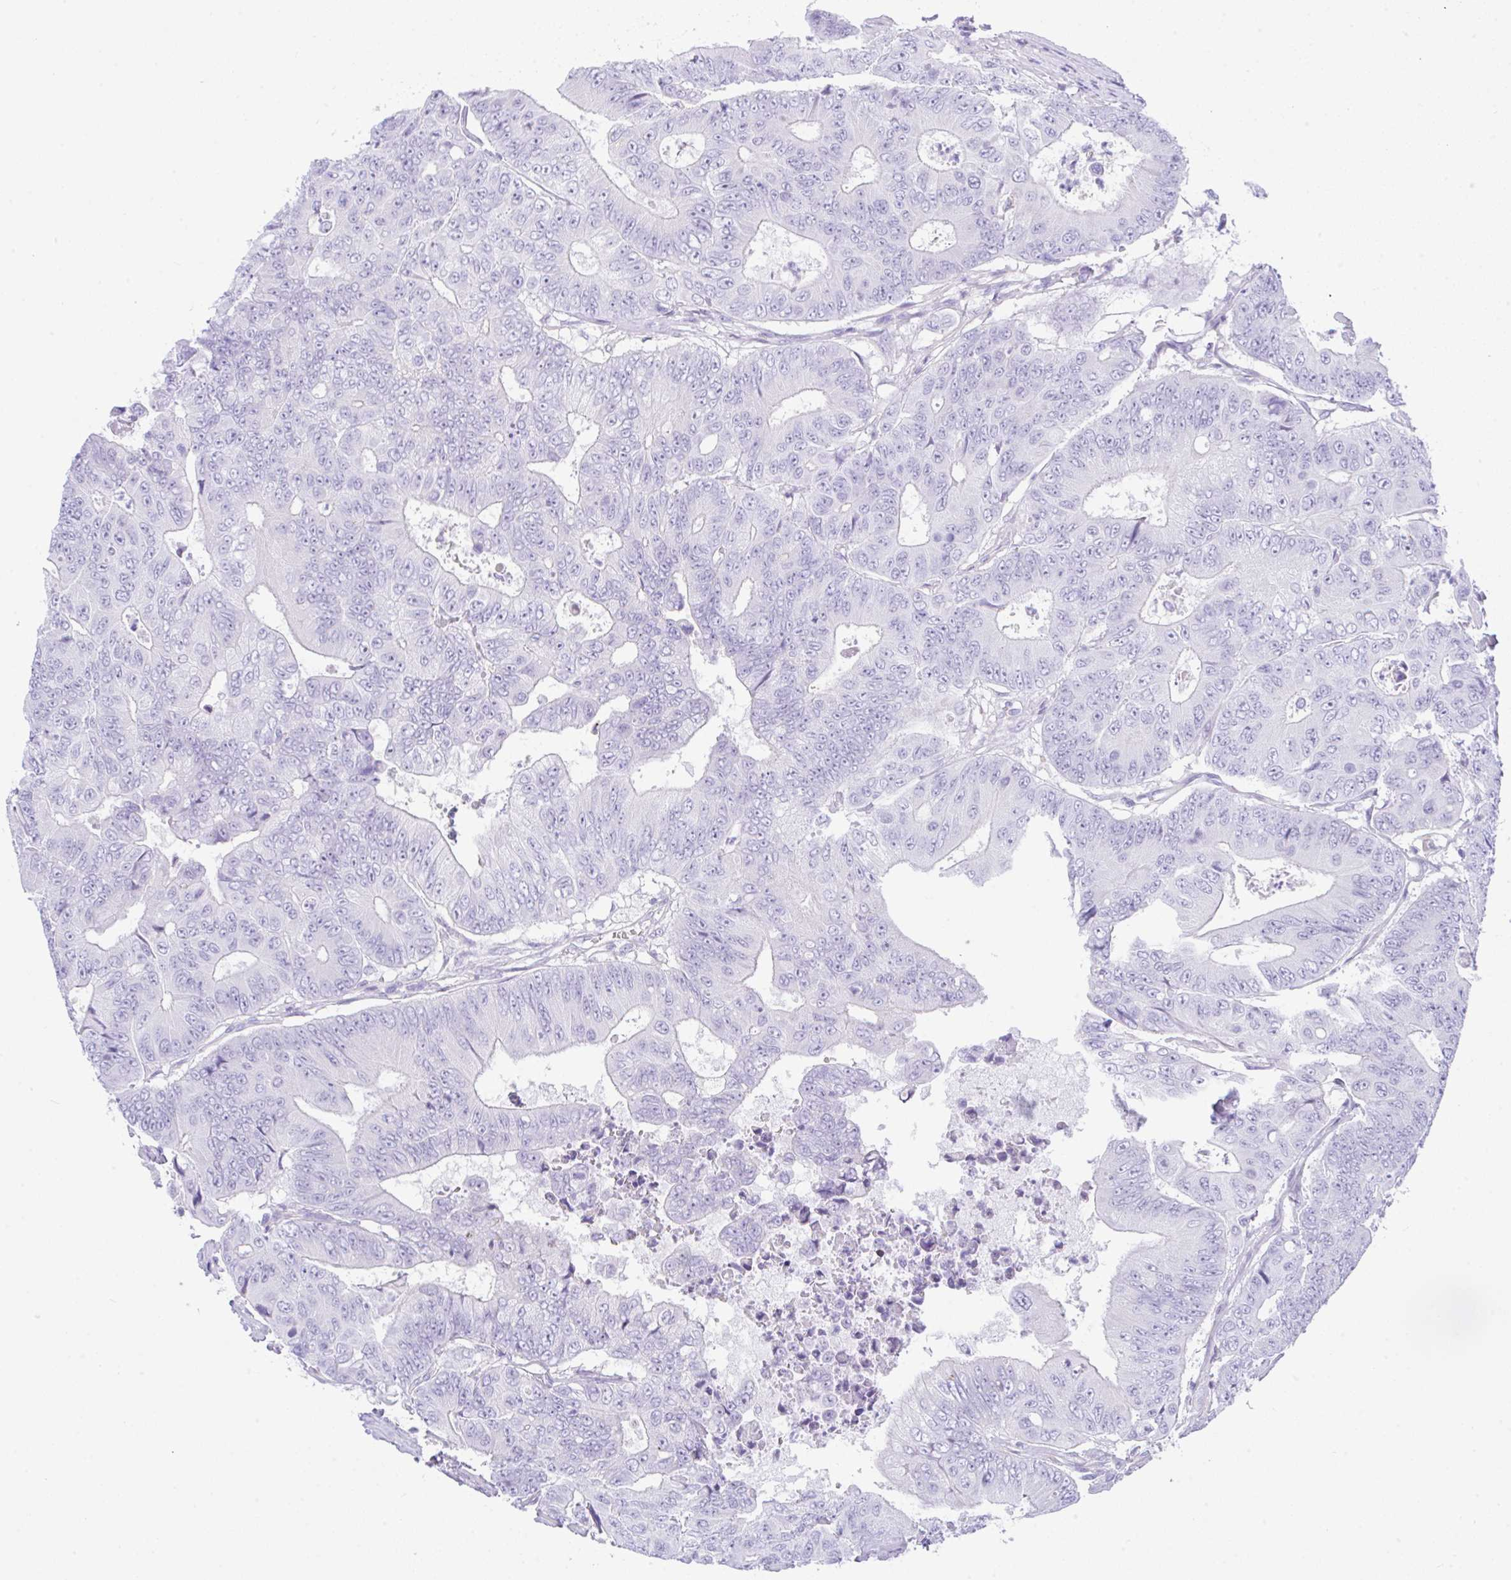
{"staining": {"intensity": "negative", "quantity": "none", "location": "none"}, "tissue": "colorectal cancer", "cell_type": "Tumor cells", "image_type": "cancer", "snomed": [{"axis": "morphology", "description": "Adenocarcinoma, NOS"}, {"axis": "topography", "description": "Colon"}], "caption": "This image is of colorectal cancer stained with immunohistochemistry to label a protein in brown with the nuclei are counter-stained blue. There is no positivity in tumor cells.", "gene": "NDUFAF8", "patient": {"sex": "female", "age": 48}}